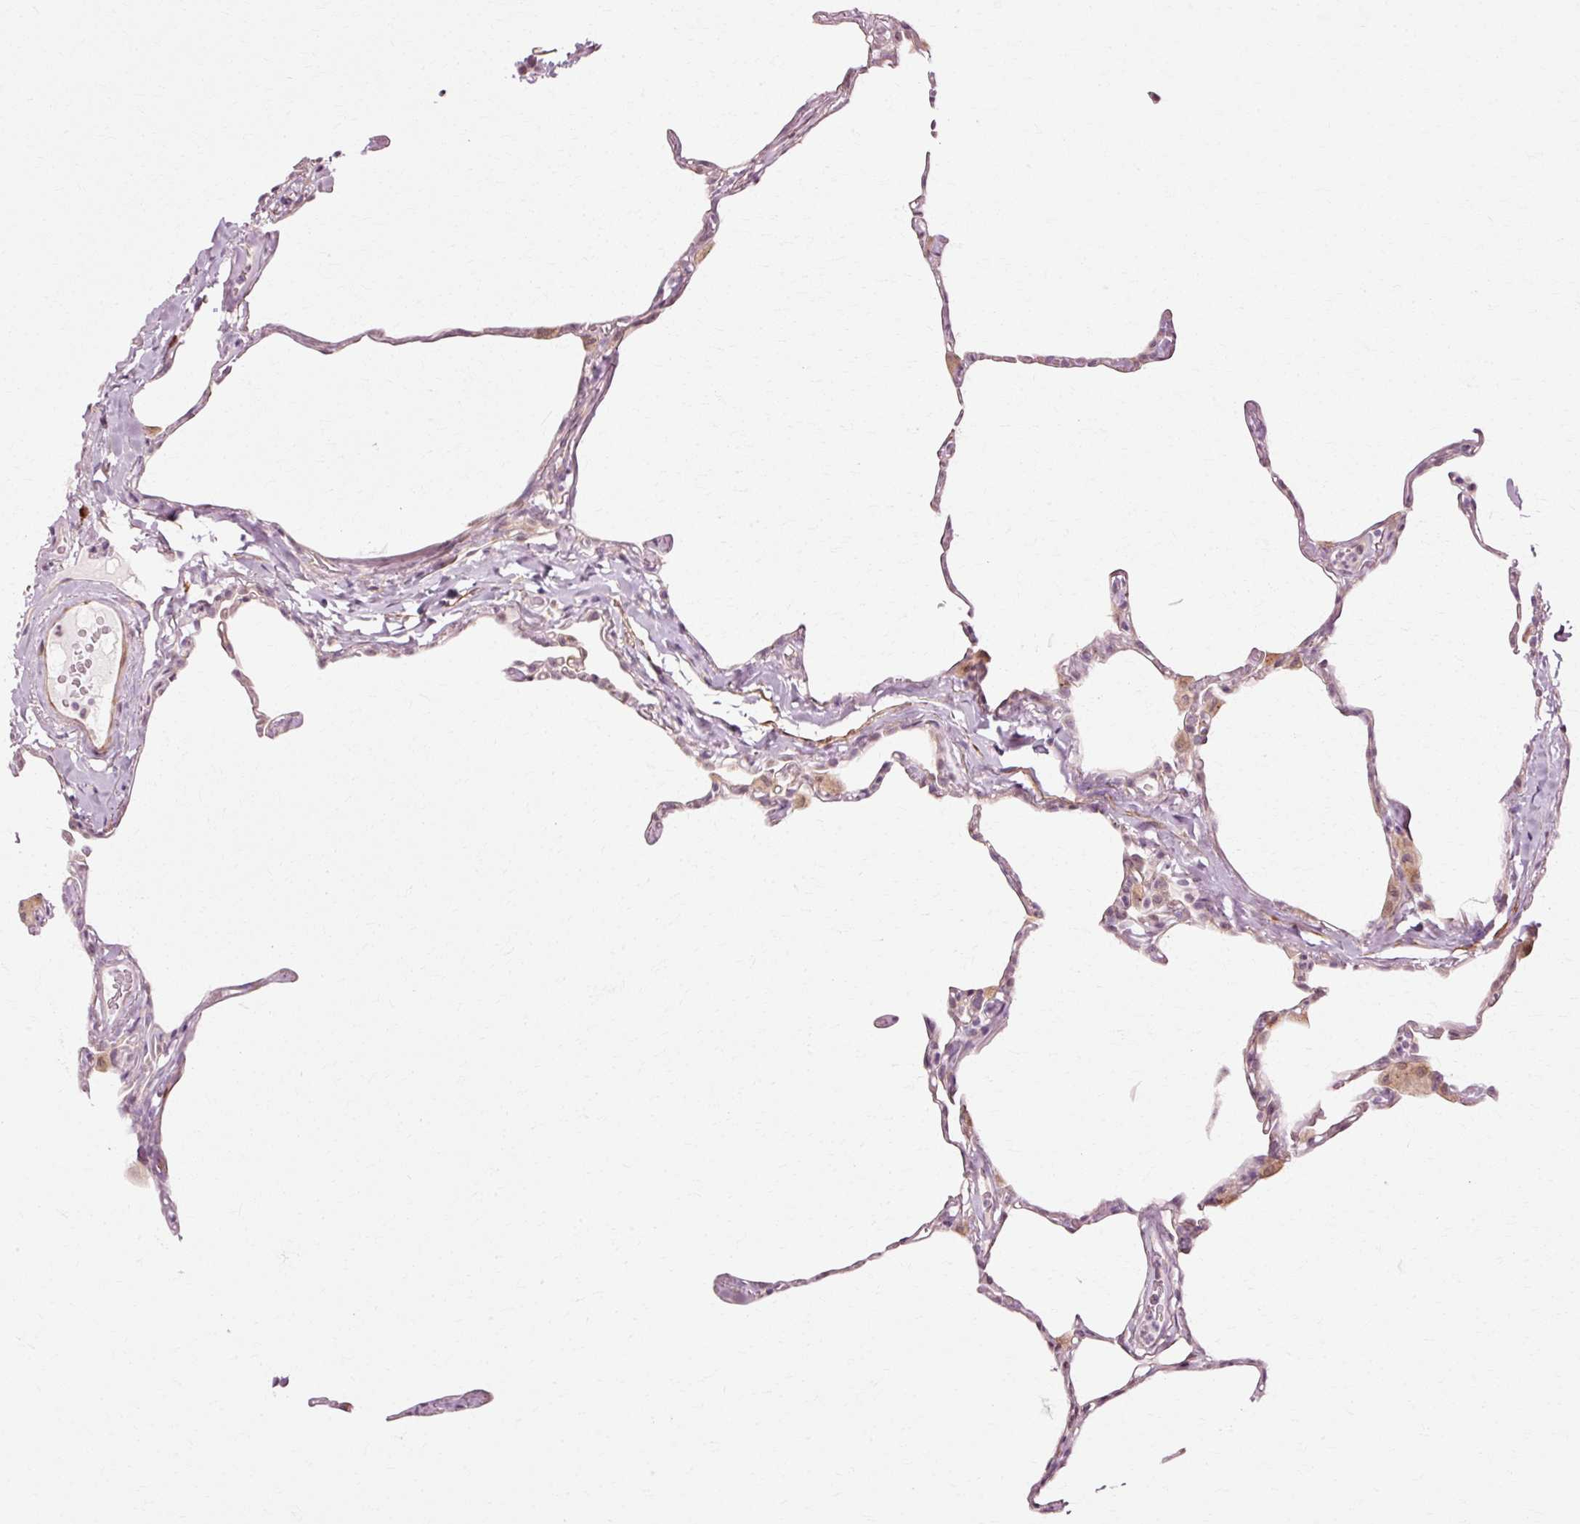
{"staining": {"intensity": "weak", "quantity": "<25%", "location": "cytoplasmic/membranous"}, "tissue": "lung", "cell_type": "Alveolar cells", "image_type": "normal", "snomed": [{"axis": "morphology", "description": "Normal tissue, NOS"}, {"axis": "topography", "description": "Lung"}], "caption": "A photomicrograph of human lung is negative for staining in alveolar cells. The staining was performed using DAB to visualize the protein expression in brown, while the nuclei were stained in blue with hematoxylin (Magnification: 20x).", "gene": "RANBP2", "patient": {"sex": "male", "age": 65}}